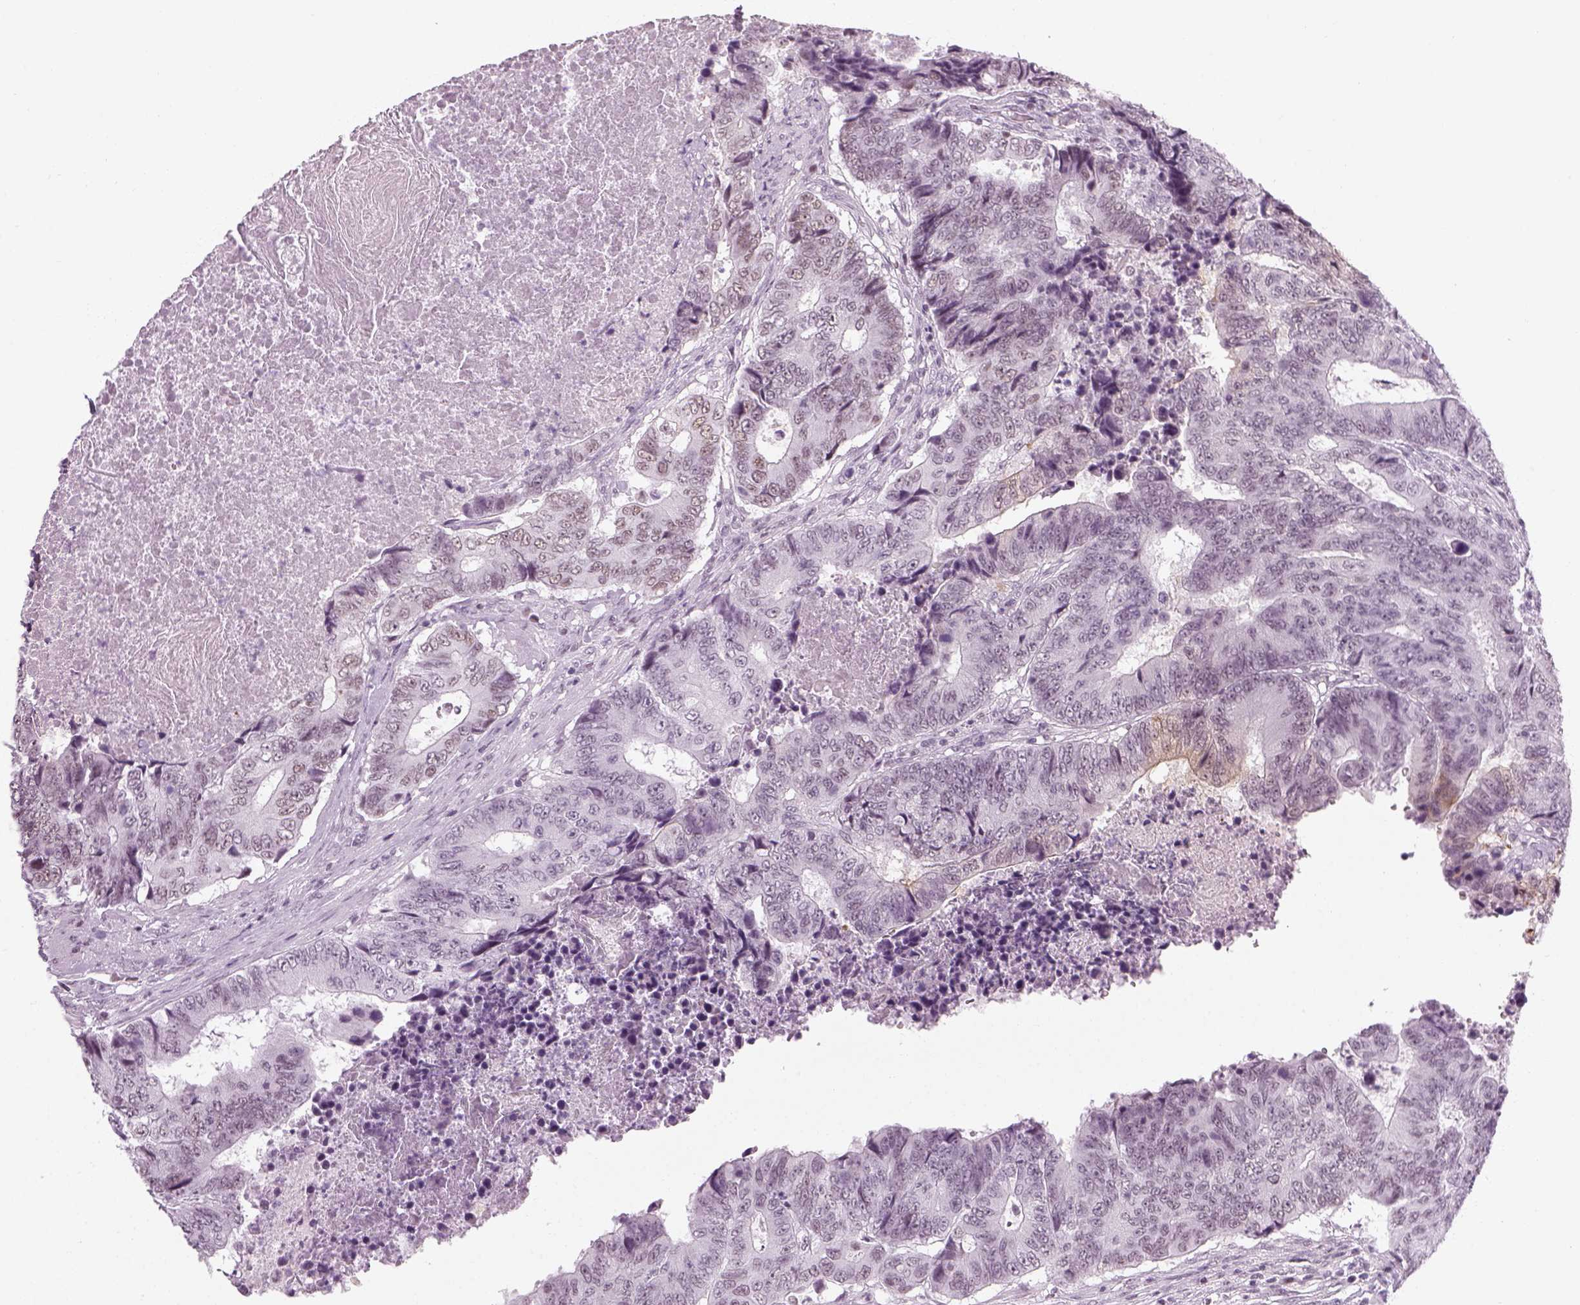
{"staining": {"intensity": "weak", "quantity": "<25%", "location": "nuclear"}, "tissue": "colorectal cancer", "cell_type": "Tumor cells", "image_type": "cancer", "snomed": [{"axis": "morphology", "description": "Adenocarcinoma, NOS"}, {"axis": "topography", "description": "Colon"}], "caption": "Photomicrograph shows no protein expression in tumor cells of colorectal cancer (adenocarcinoma) tissue.", "gene": "KCNG2", "patient": {"sex": "female", "age": 48}}